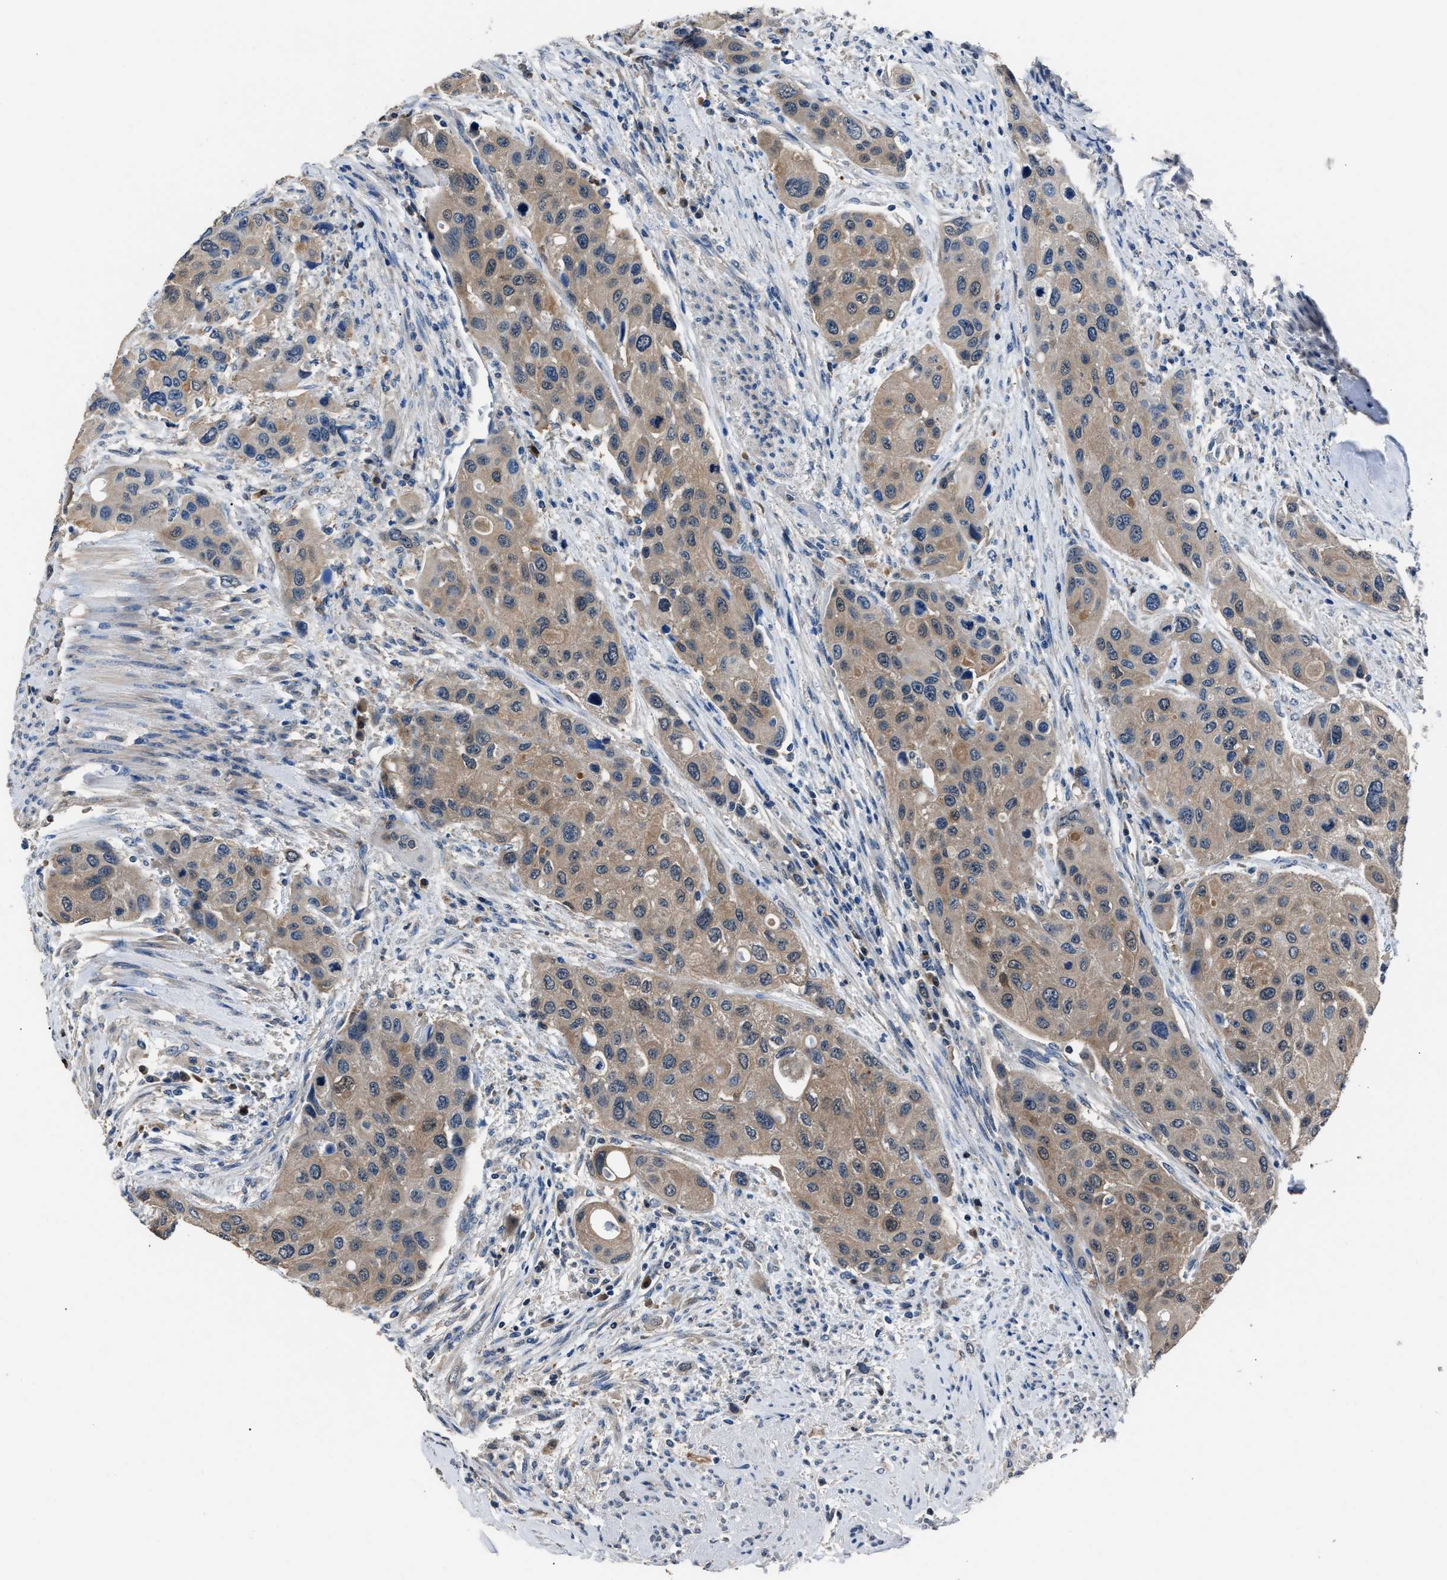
{"staining": {"intensity": "weak", "quantity": ">75%", "location": "cytoplasmic/membranous"}, "tissue": "urothelial cancer", "cell_type": "Tumor cells", "image_type": "cancer", "snomed": [{"axis": "morphology", "description": "Urothelial carcinoma, High grade"}, {"axis": "topography", "description": "Urinary bladder"}], "caption": "Weak cytoplasmic/membranous positivity for a protein is seen in approximately >75% of tumor cells of urothelial carcinoma (high-grade) using IHC.", "gene": "GSTP1", "patient": {"sex": "female", "age": 56}}